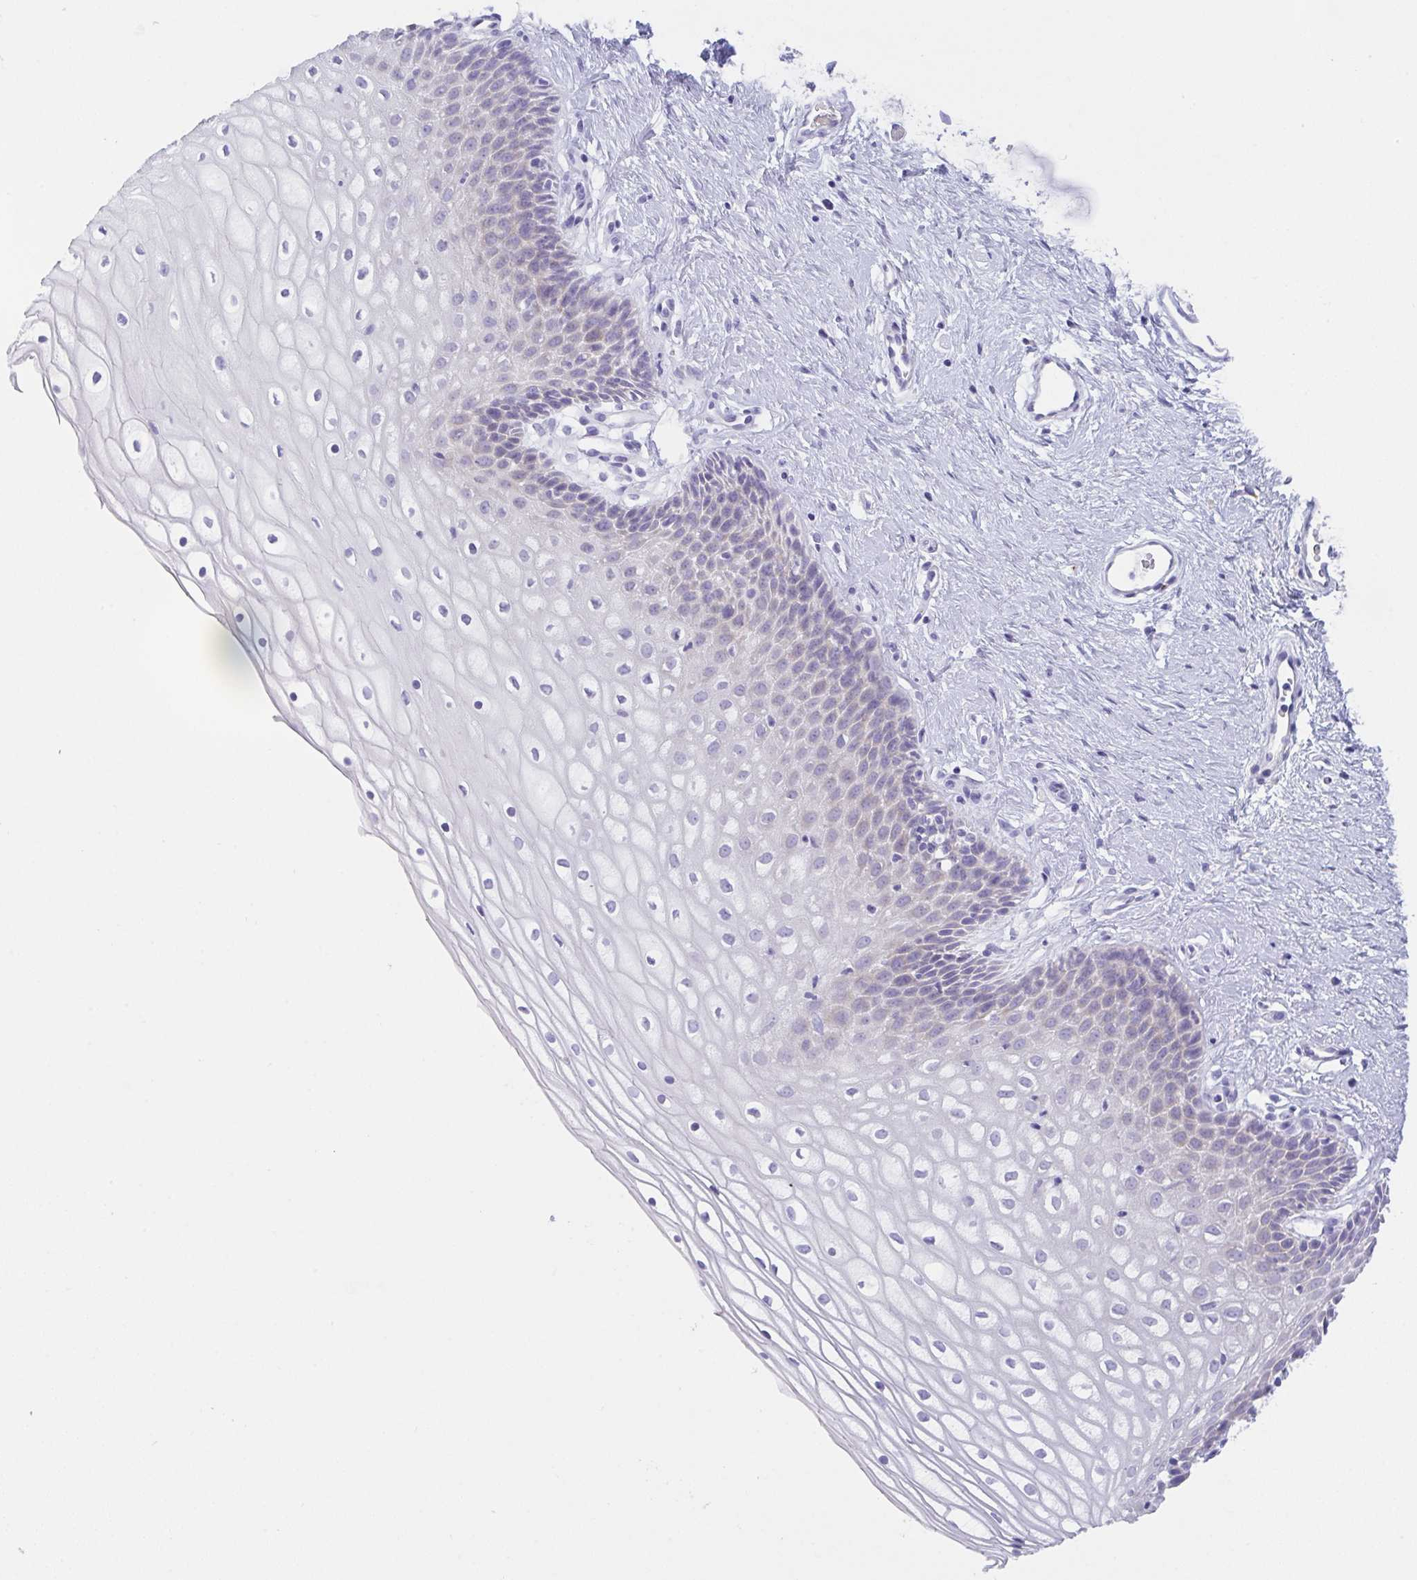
{"staining": {"intensity": "weak", "quantity": "<25%", "location": "cytoplasmic/membranous"}, "tissue": "cervix", "cell_type": "Glandular cells", "image_type": "normal", "snomed": [{"axis": "morphology", "description": "Normal tissue, NOS"}, {"axis": "topography", "description": "Cervix"}], "caption": "Glandular cells are negative for brown protein staining in unremarkable cervix. (Stains: DAB (3,3'-diaminobenzidine) immunohistochemistry with hematoxylin counter stain, Microscopy: brightfield microscopy at high magnification).", "gene": "TRAF4", "patient": {"sex": "female", "age": 36}}